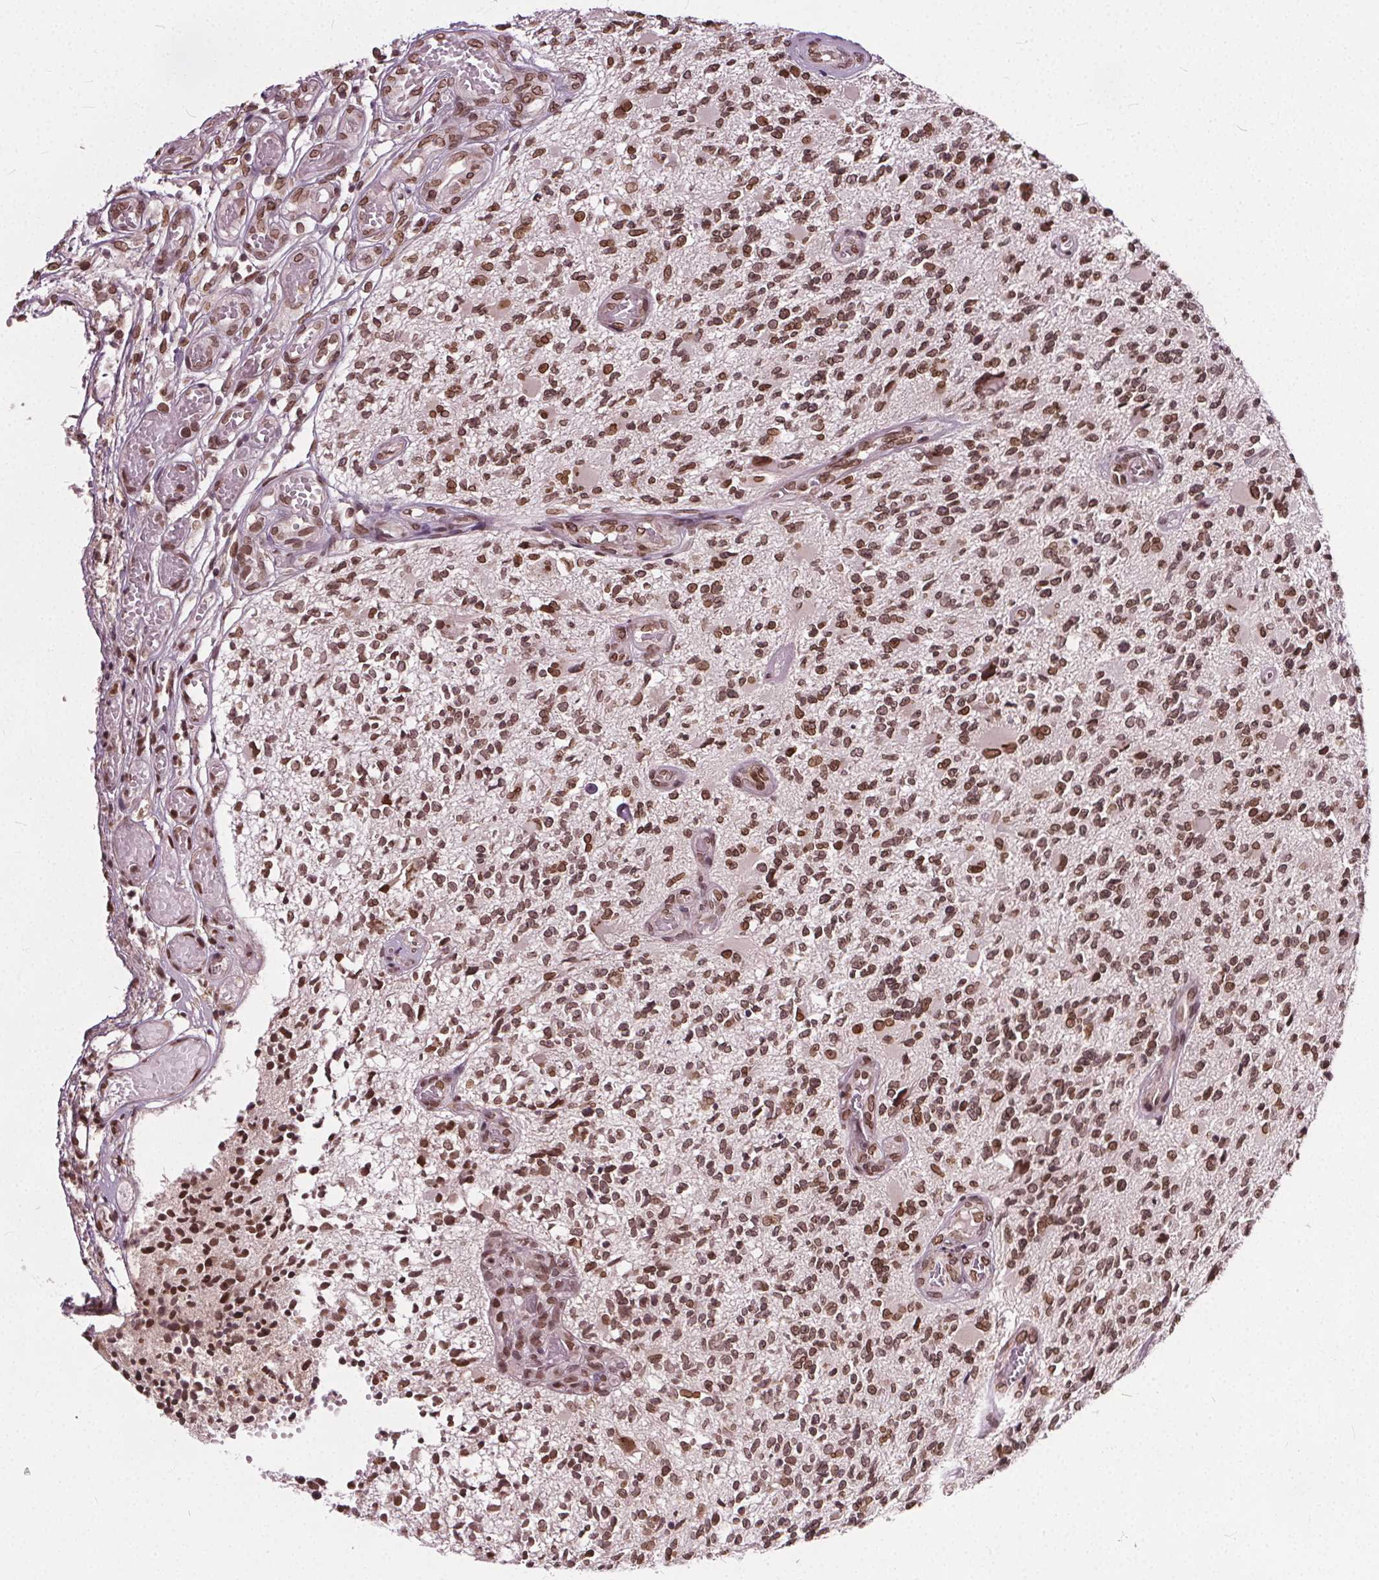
{"staining": {"intensity": "moderate", "quantity": ">75%", "location": "nuclear"}, "tissue": "glioma", "cell_type": "Tumor cells", "image_type": "cancer", "snomed": [{"axis": "morphology", "description": "Glioma, malignant, High grade"}, {"axis": "topography", "description": "Brain"}], "caption": "Moderate nuclear protein positivity is present in approximately >75% of tumor cells in glioma. (DAB = brown stain, brightfield microscopy at high magnification).", "gene": "TTC39C", "patient": {"sex": "female", "age": 63}}